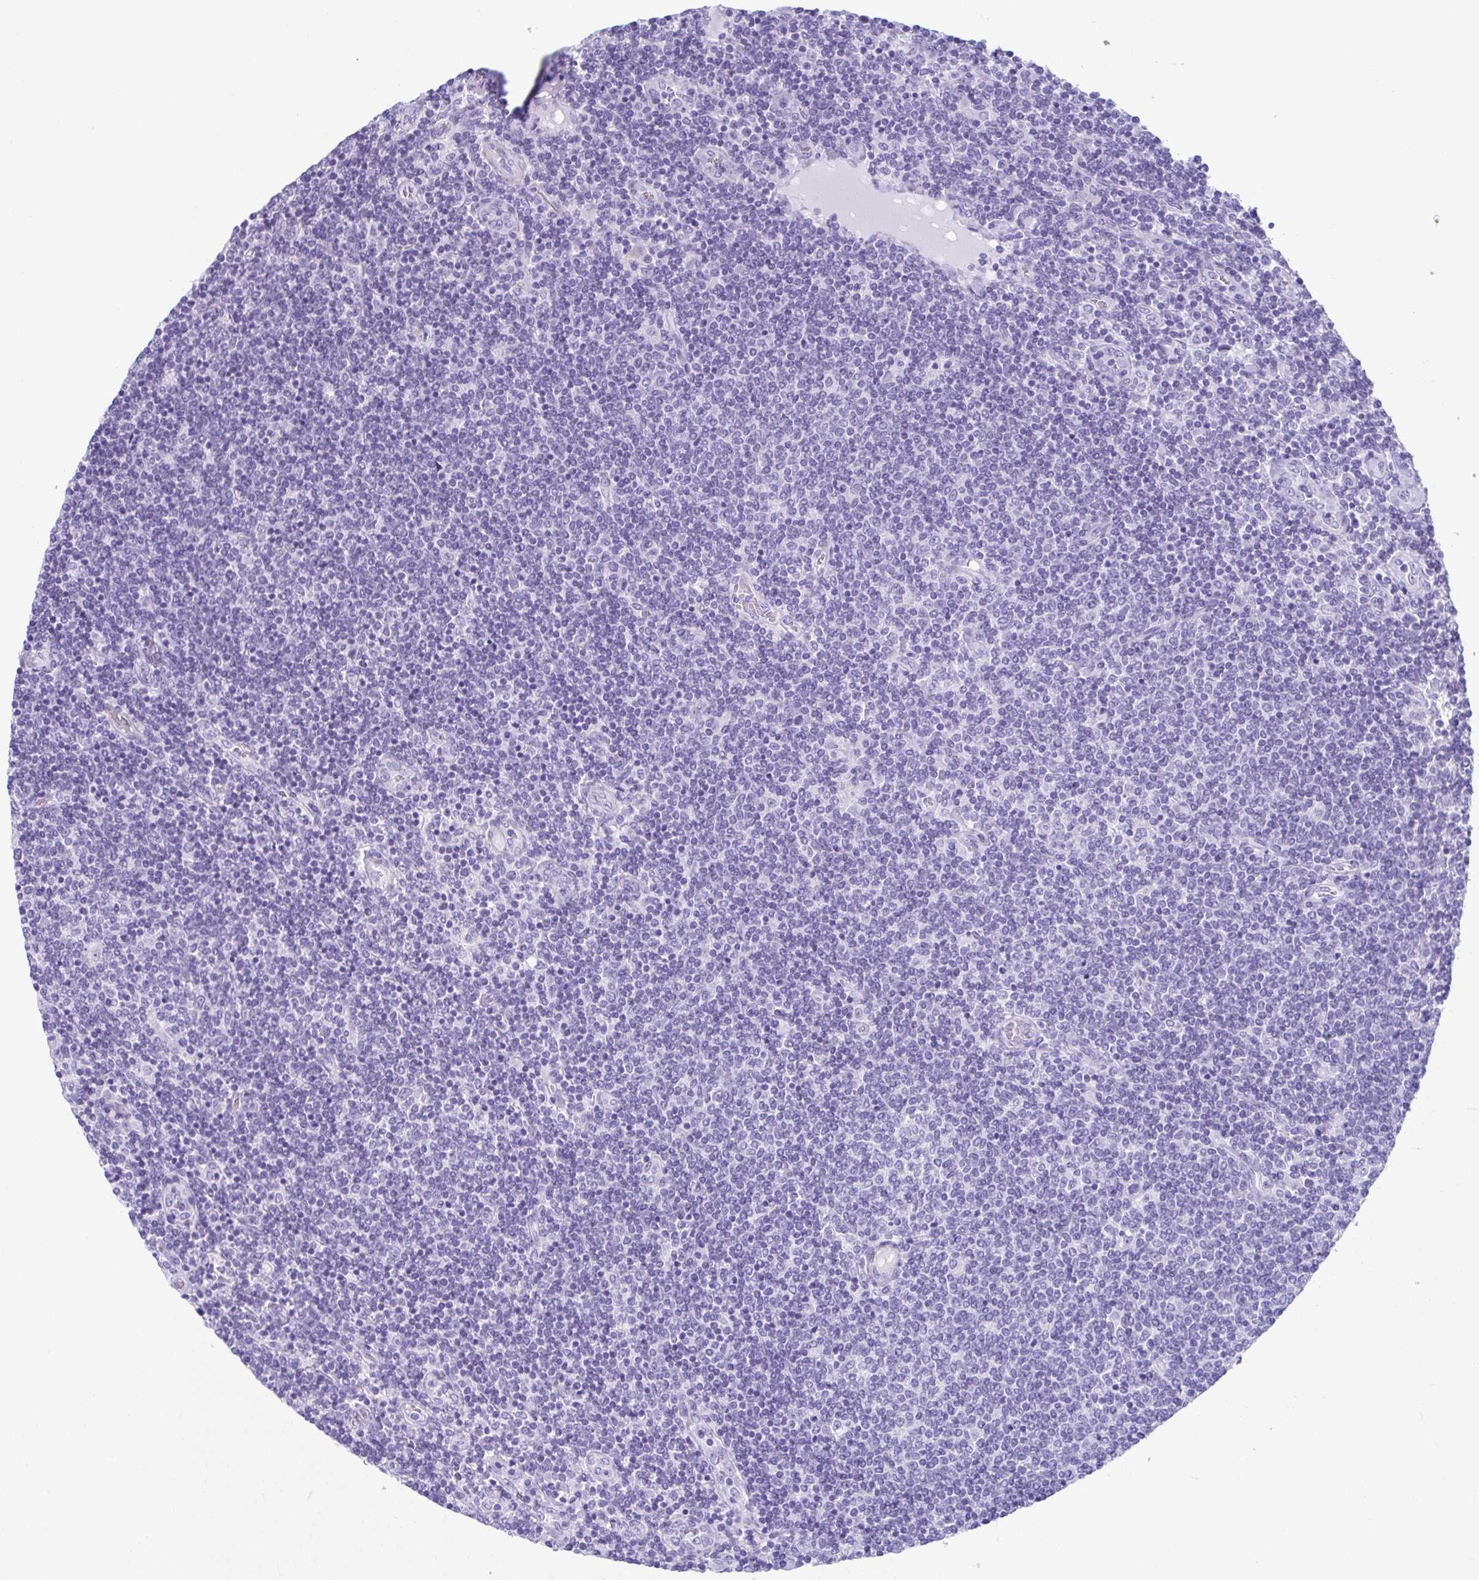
{"staining": {"intensity": "negative", "quantity": "none", "location": "none"}, "tissue": "lymphoma", "cell_type": "Tumor cells", "image_type": "cancer", "snomed": [{"axis": "morphology", "description": "Malignant lymphoma, non-Hodgkin's type, Low grade"}, {"axis": "topography", "description": "Lymph node"}], "caption": "Tumor cells show no significant protein positivity in lymphoma.", "gene": "TCEAL3", "patient": {"sex": "male", "age": 52}}